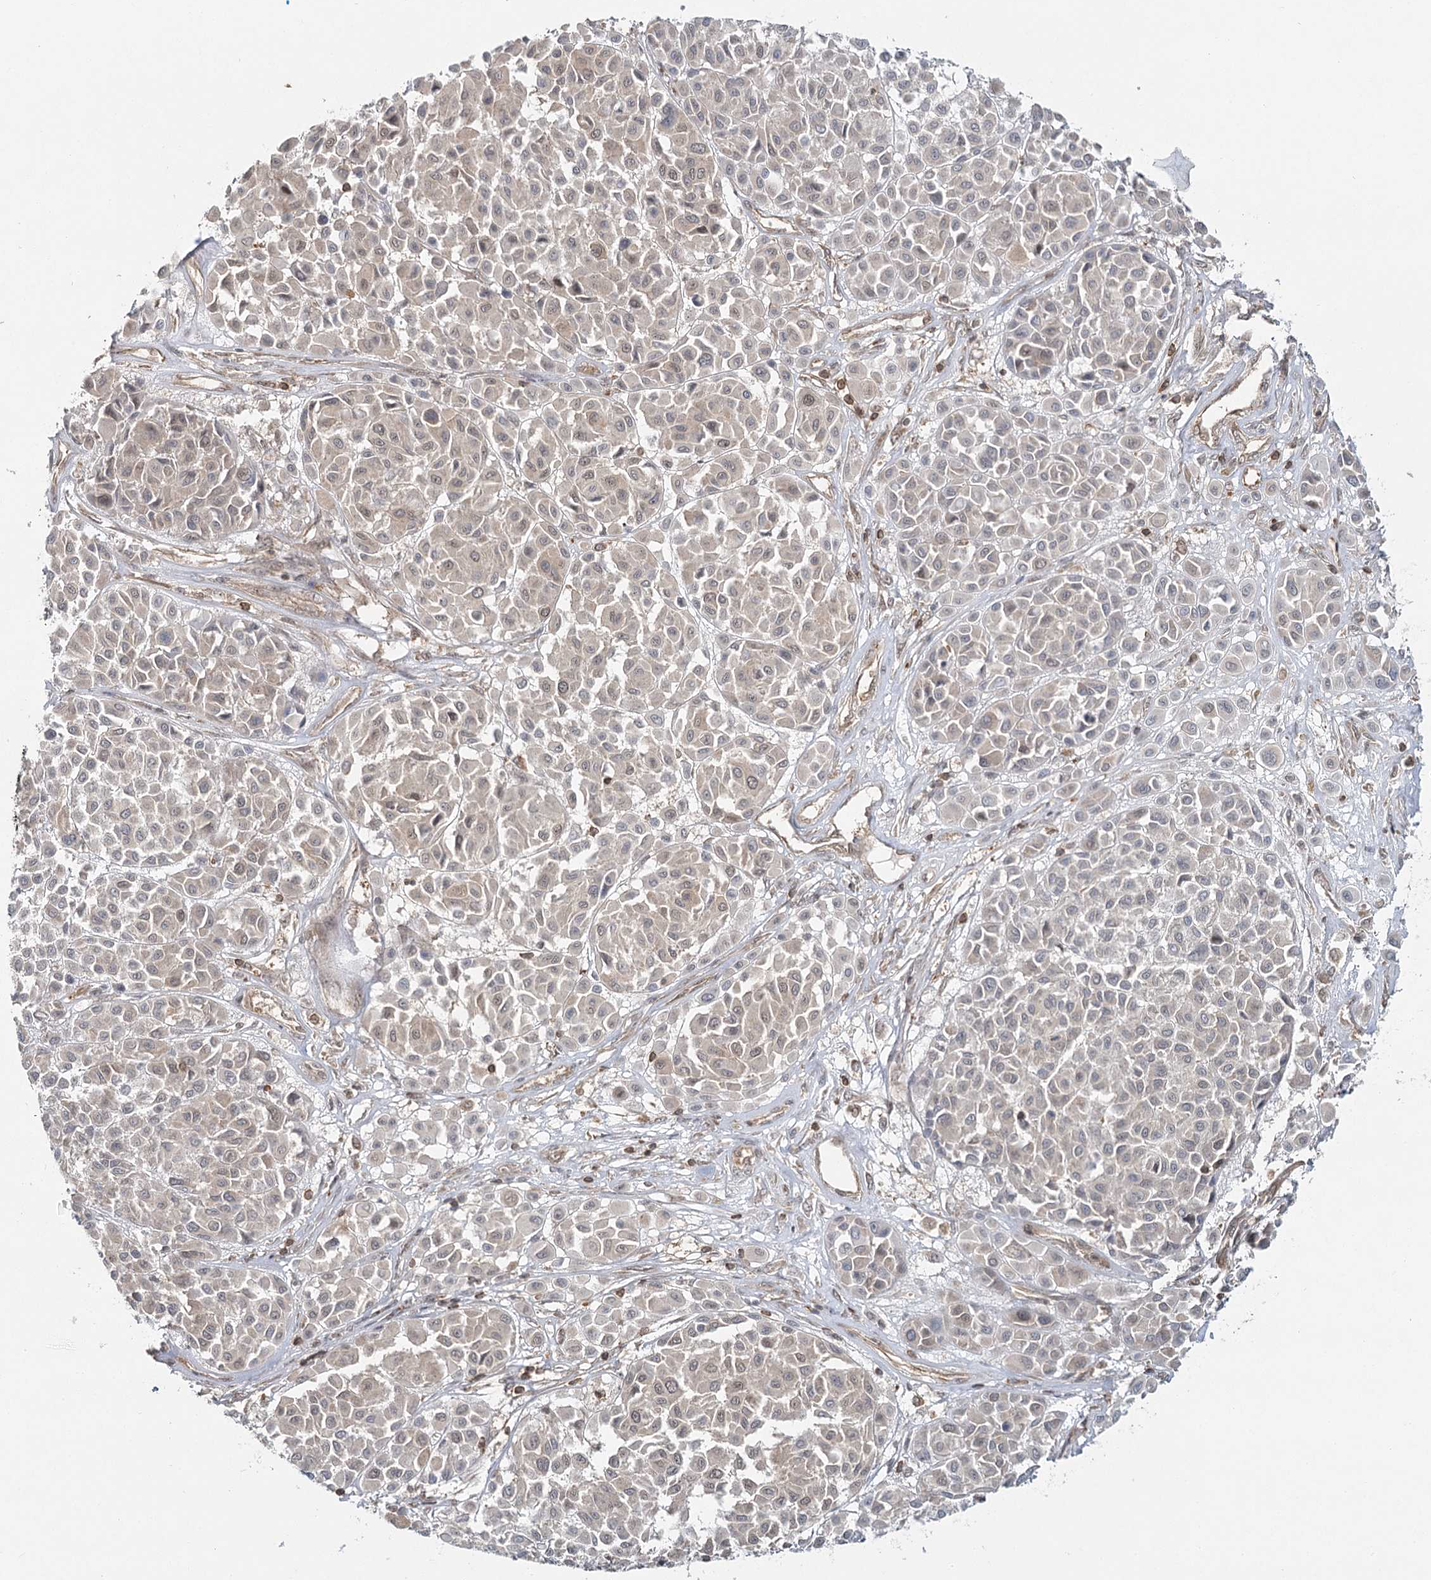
{"staining": {"intensity": "negative", "quantity": "none", "location": "none"}, "tissue": "melanoma", "cell_type": "Tumor cells", "image_type": "cancer", "snomed": [{"axis": "morphology", "description": "Malignant melanoma, Metastatic site"}, {"axis": "topography", "description": "Soft tissue"}], "caption": "Tumor cells are negative for brown protein staining in malignant melanoma (metastatic site).", "gene": "FAM120B", "patient": {"sex": "male", "age": 41}}